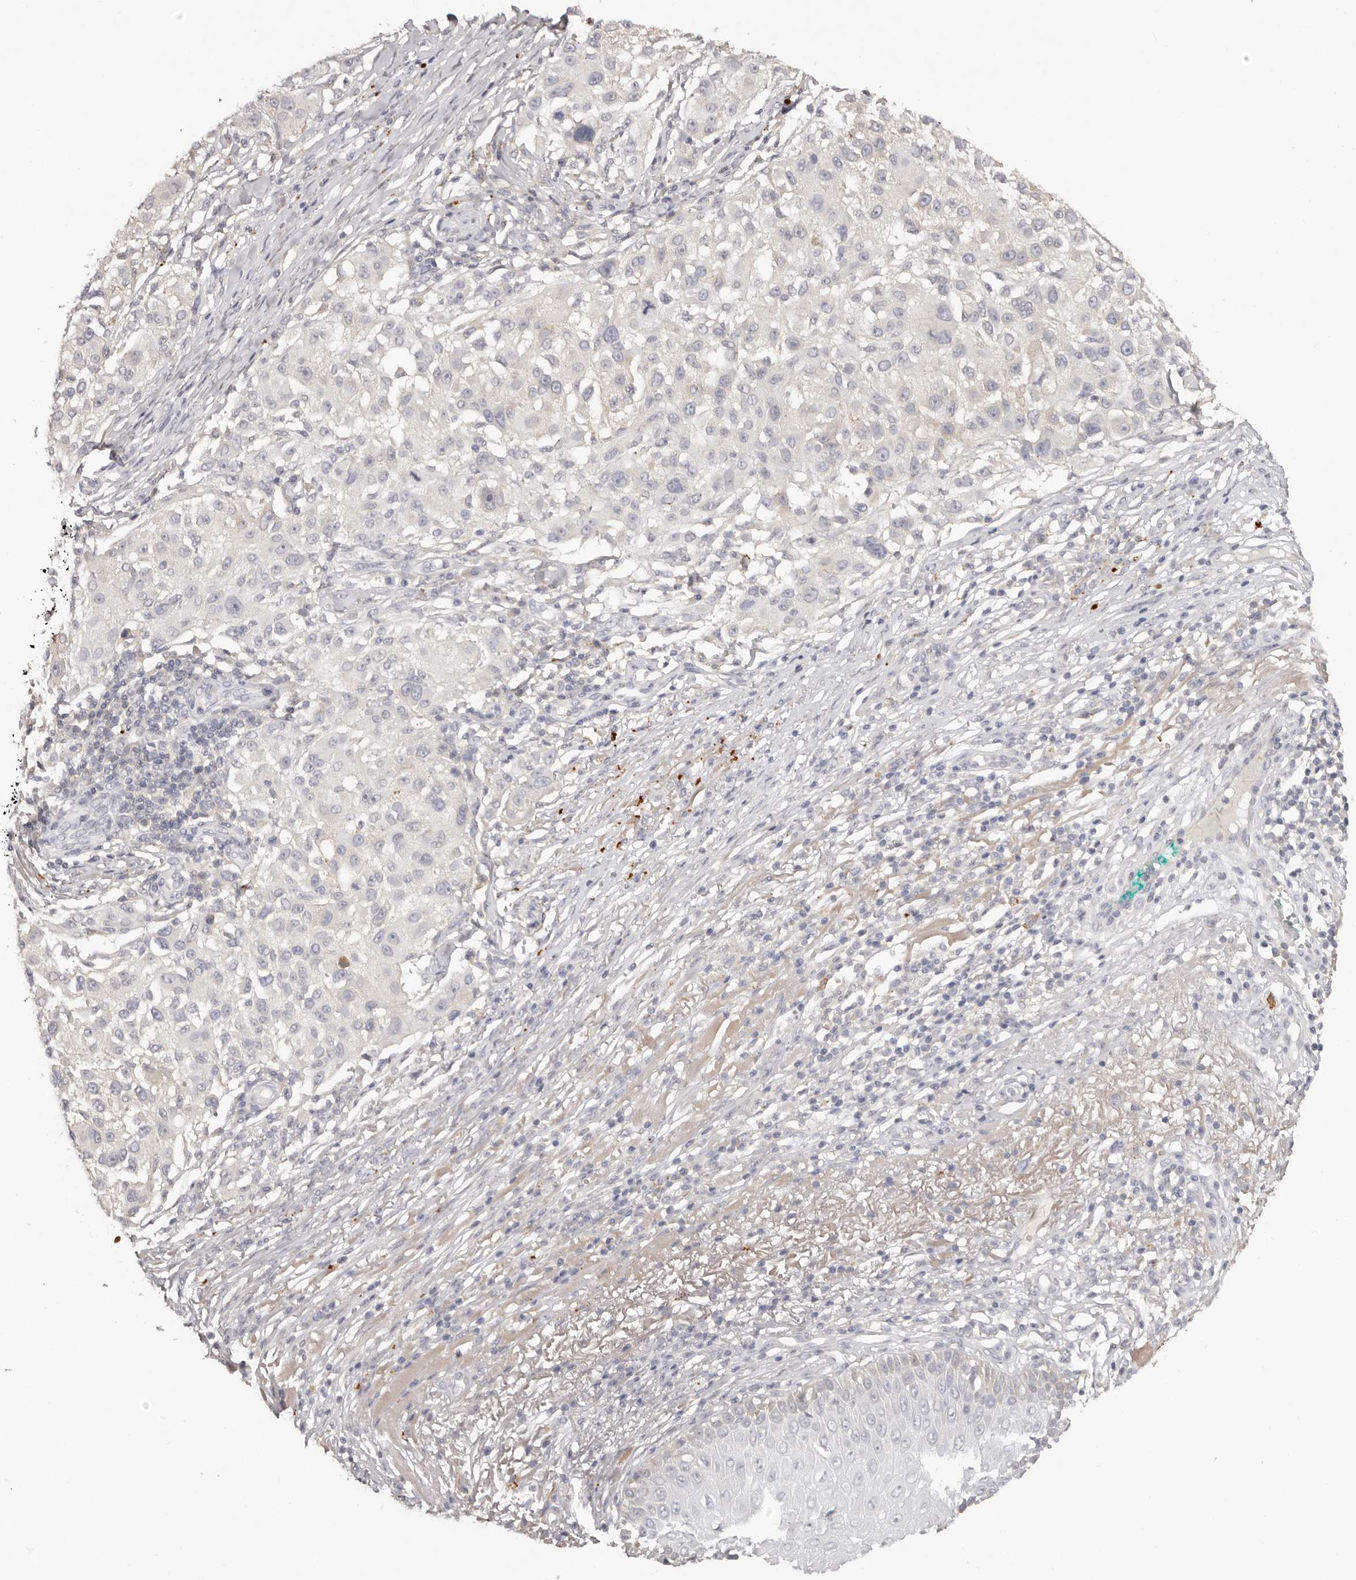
{"staining": {"intensity": "negative", "quantity": "none", "location": "none"}, "tissue": "melanoma", "cell_type": "Tumor cells", "image_type": "cancer", "snomed": [{"axis": "morphology", "description": "Necrosis, NOS"}, {"axis": "morphology", "description": "Malignant melanoma, NOS"}, {"axis": "topography", "description": "Skin"}], "caption": "A high-resolution histopathology image shows IHC staining of malignant melanoma, which demonstrates no significant staining in tumor cells.", "gene": "SCUBE2", "patient": {"sex": "female", "age": 87}}